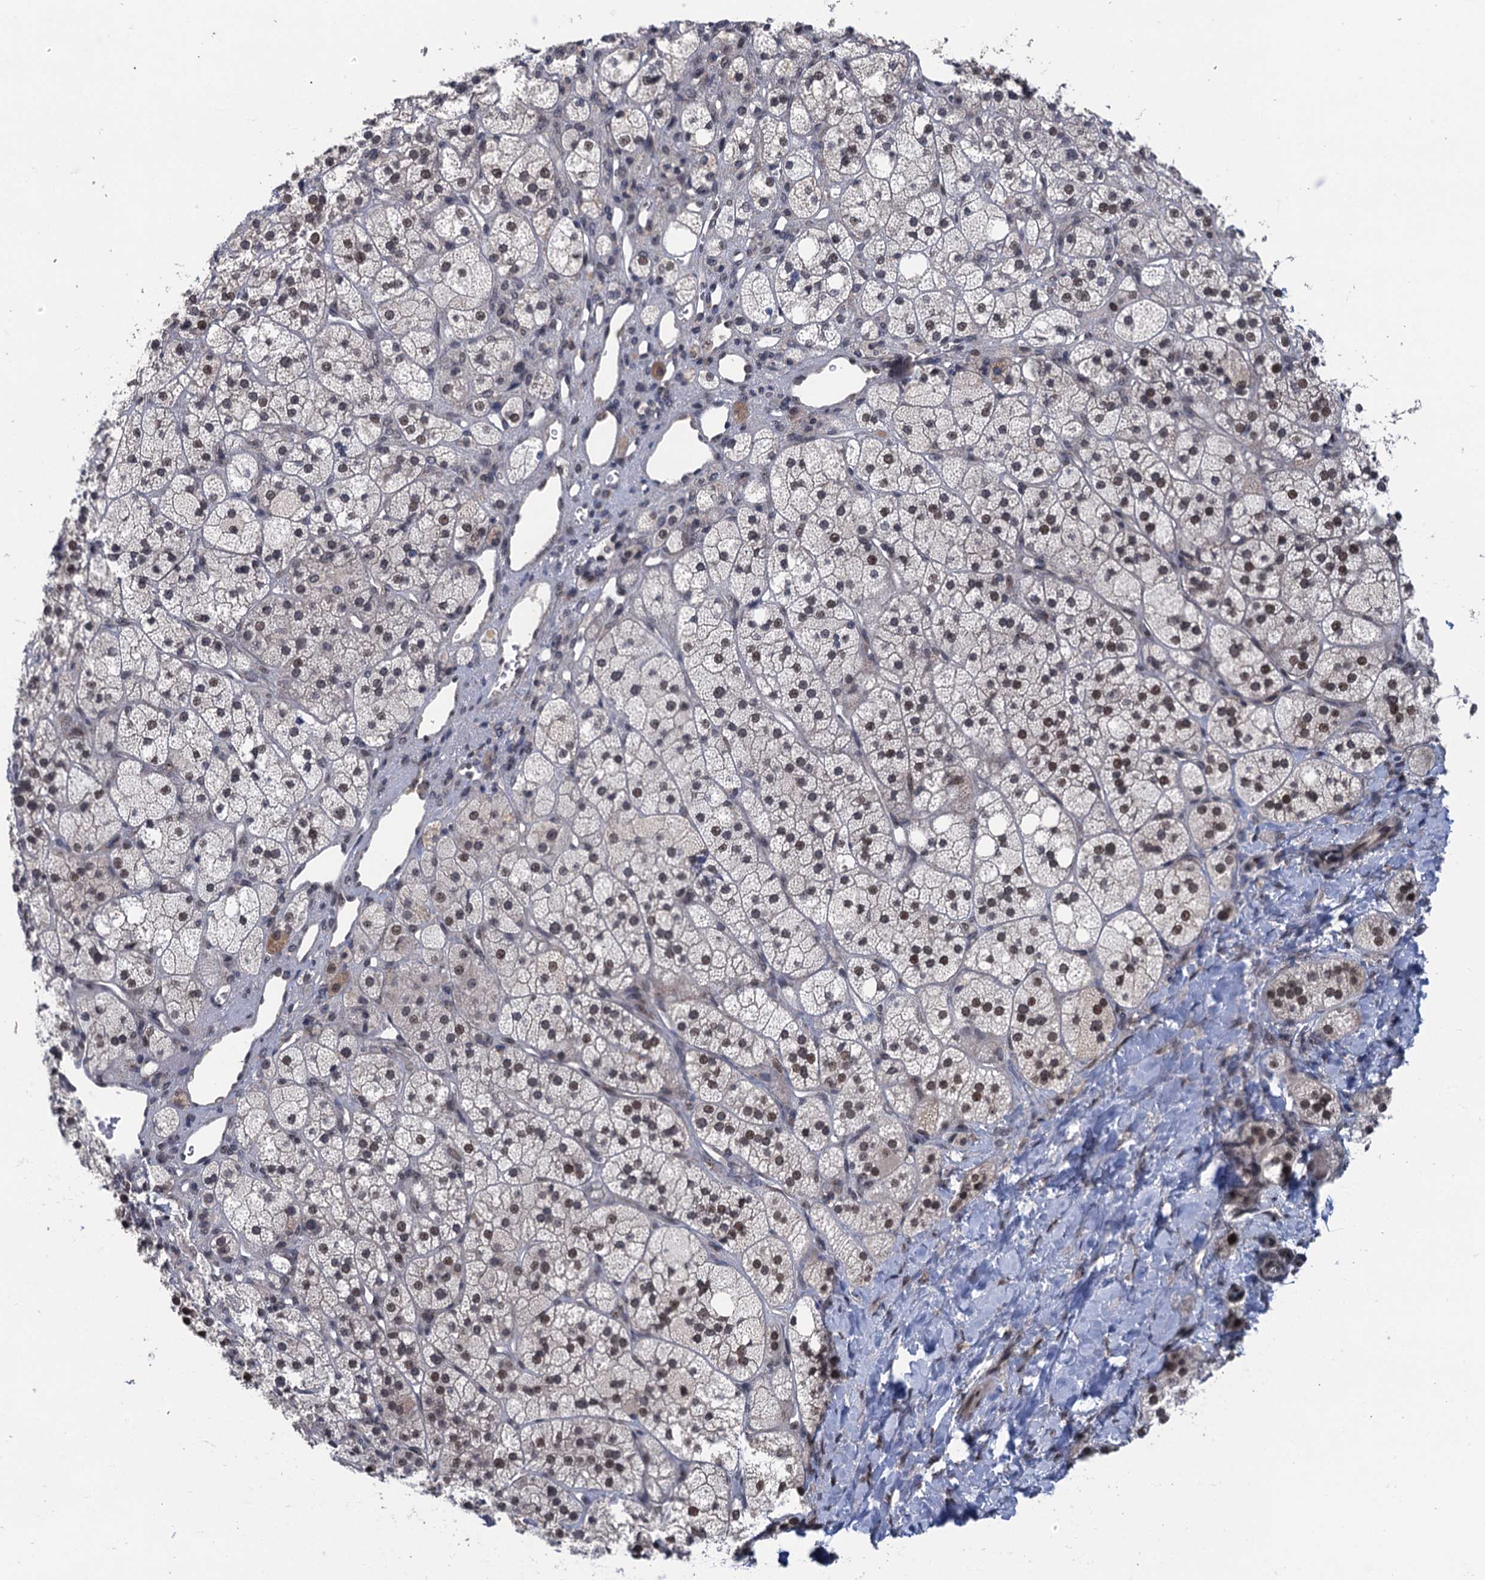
{"staining": {"intensity": "moderate", "quantity": "25%-75%", "location": "cytoplasmic/membranous,nuclear"}, "tissue": "adrenal gland", "cell_type": "Glandular cells", "image_type": "normal", "snomed": [{"axis": "morphology", "description": "Normal tissue, NOS"}, {"axis": "topography", "description": "Adrenal gland"}], "caption": "Unremarkable adrenal gland exhibits moderate cytoplasmic/membranous,nuclear staining in approximately 25%-75% of glandular cells, visualized by immunohistochemistry. The protein of interest is shown in brown color, while the nuclei are stained blue.", "gene": "RASSF4", "patient": {"sex": "male", "age": 61}}